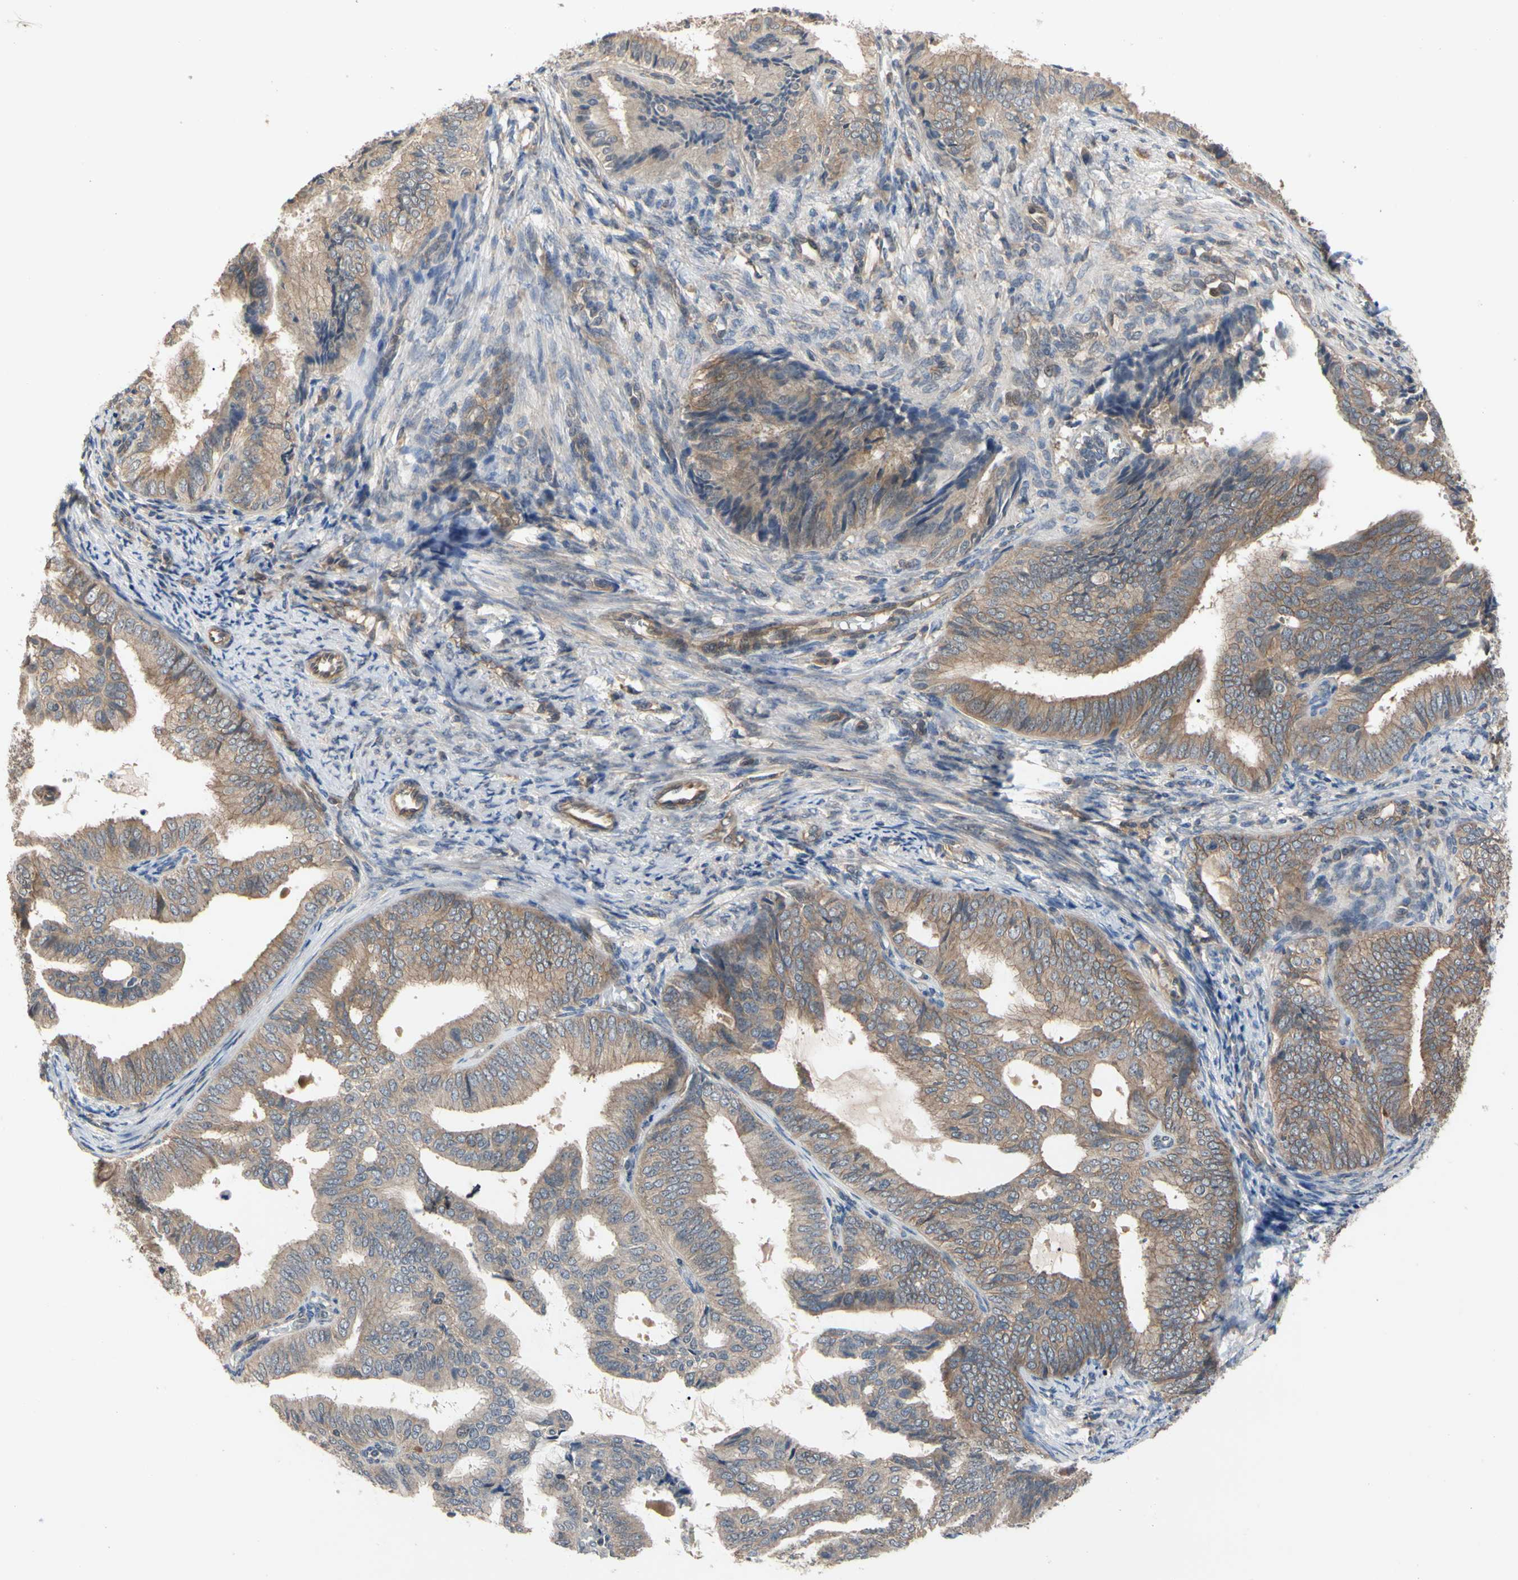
{"staining": {"intensity": "moderate", "quantity": ">75%", "location": "cytoplasmic/membranous"}, "tissue": "endometrial cancer", "cell_type": "Tumor cells", "image_type": "cancer", "snomed": [{"axis": "morphology", "description": "Adenocarcinoma, NOS"}, {"axis": "topography", "description": "Endometrium"}], "caption": "Moderate cytoplasmic/membranous expression is appreciated in about >75% of tumor cells in endometrial cancer (adenocarcinoma).", "gene": "DPP8", "patient": {"sex": "female", "age": 58}}